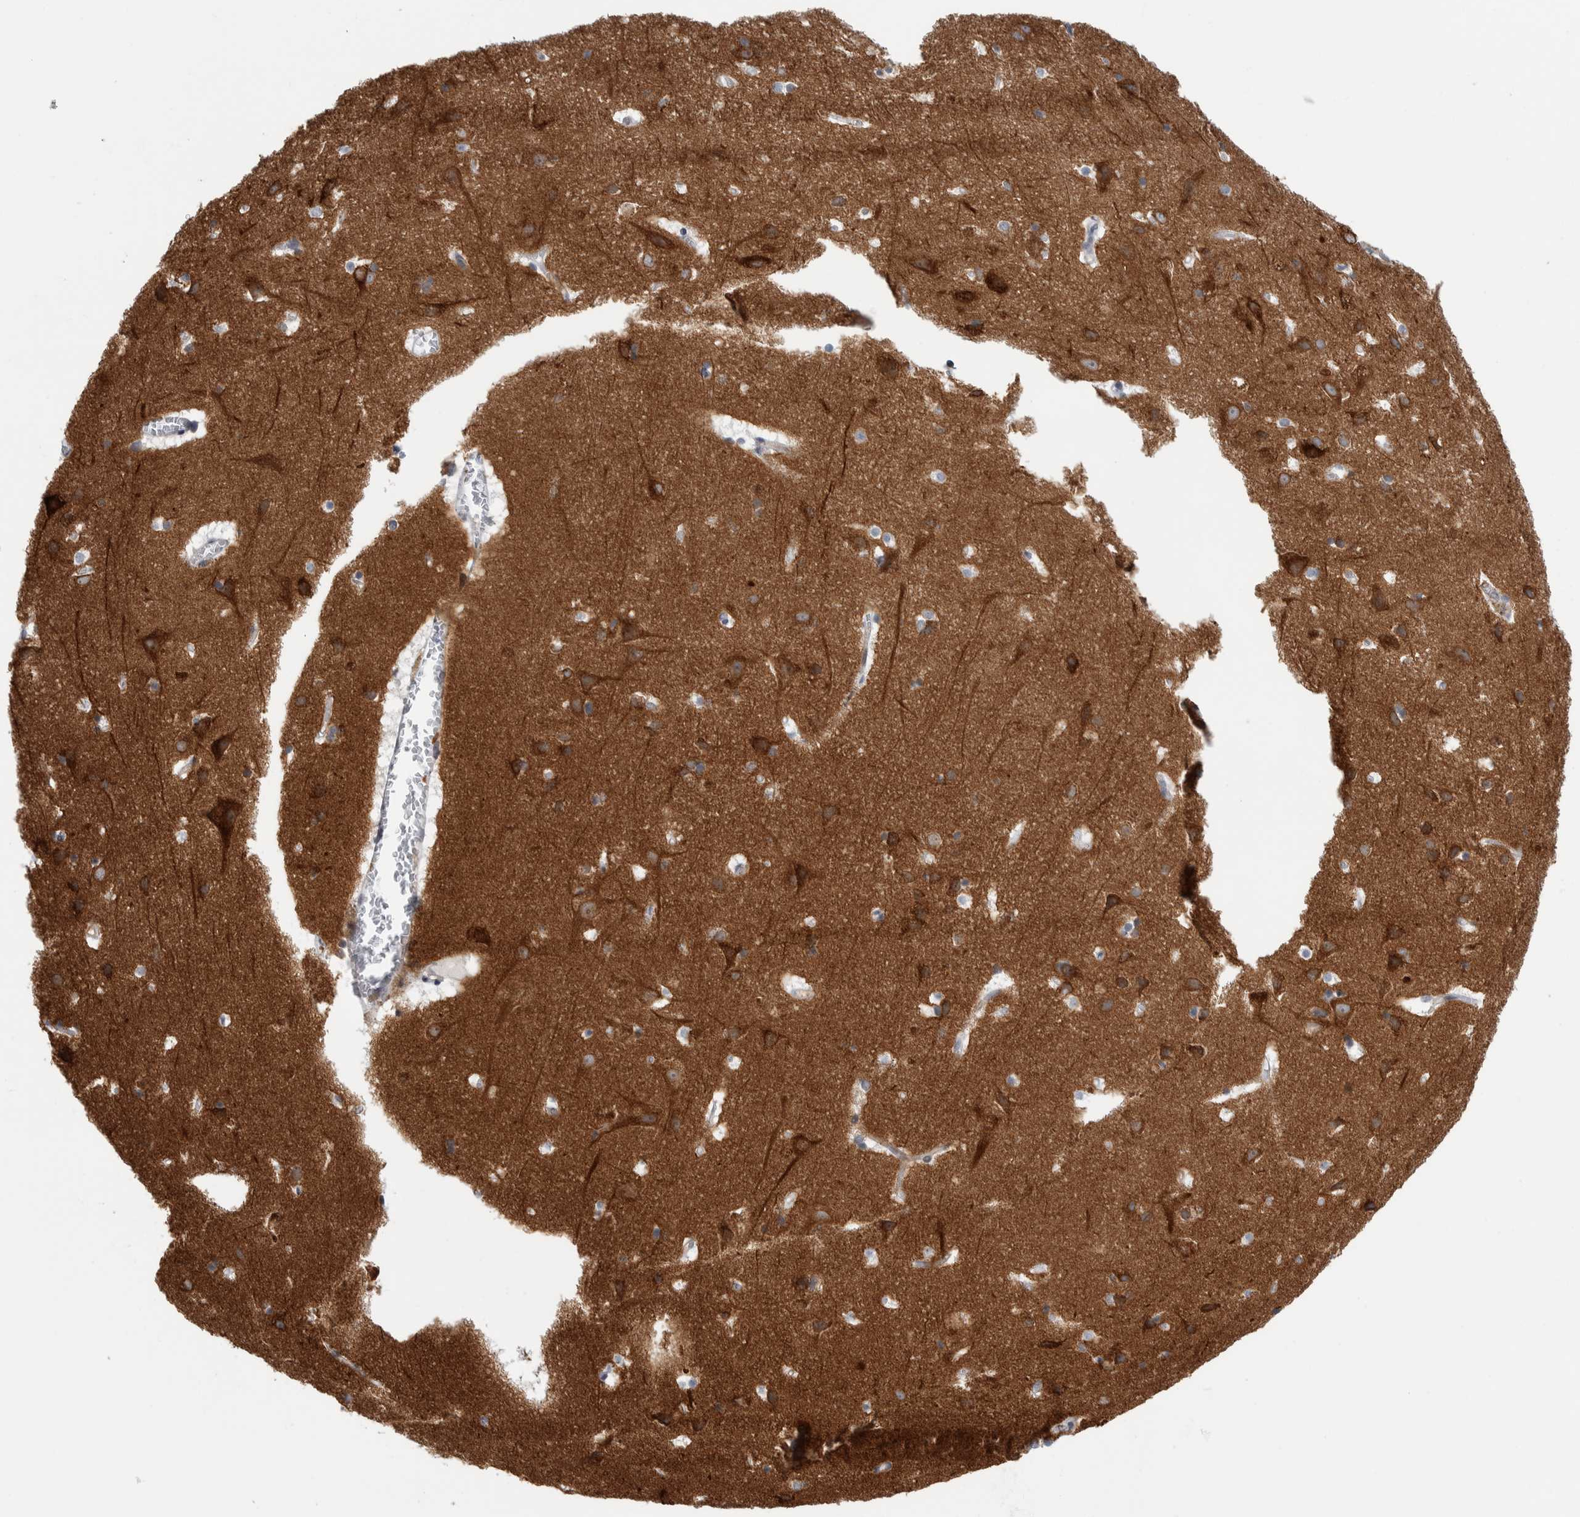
{"staining": {"intensity": "weak", "quantity": "25%-75%", "location": "cytoplasmic/membranous"}, "tissue": "cerebral cortex", "cell_type": "Endothelial cells", "image_type": "normal", "snomed": [{"axis": "morphology", "description": "Normal tissue, NOS"}, {"axis": "topography", "description": "Cerebral cortex"}], "caption": "Immunohistochemistry of benign human cerebral cortex reveals low levels of weak cytoplasmic/membranous positivity in approximately 25%-75% of endothelial cells. (brown staining indicates protein expression, while blue staining denotes nuclei).", "gene": "MSL1", "patient": {"sex": "male", "age": 54}}